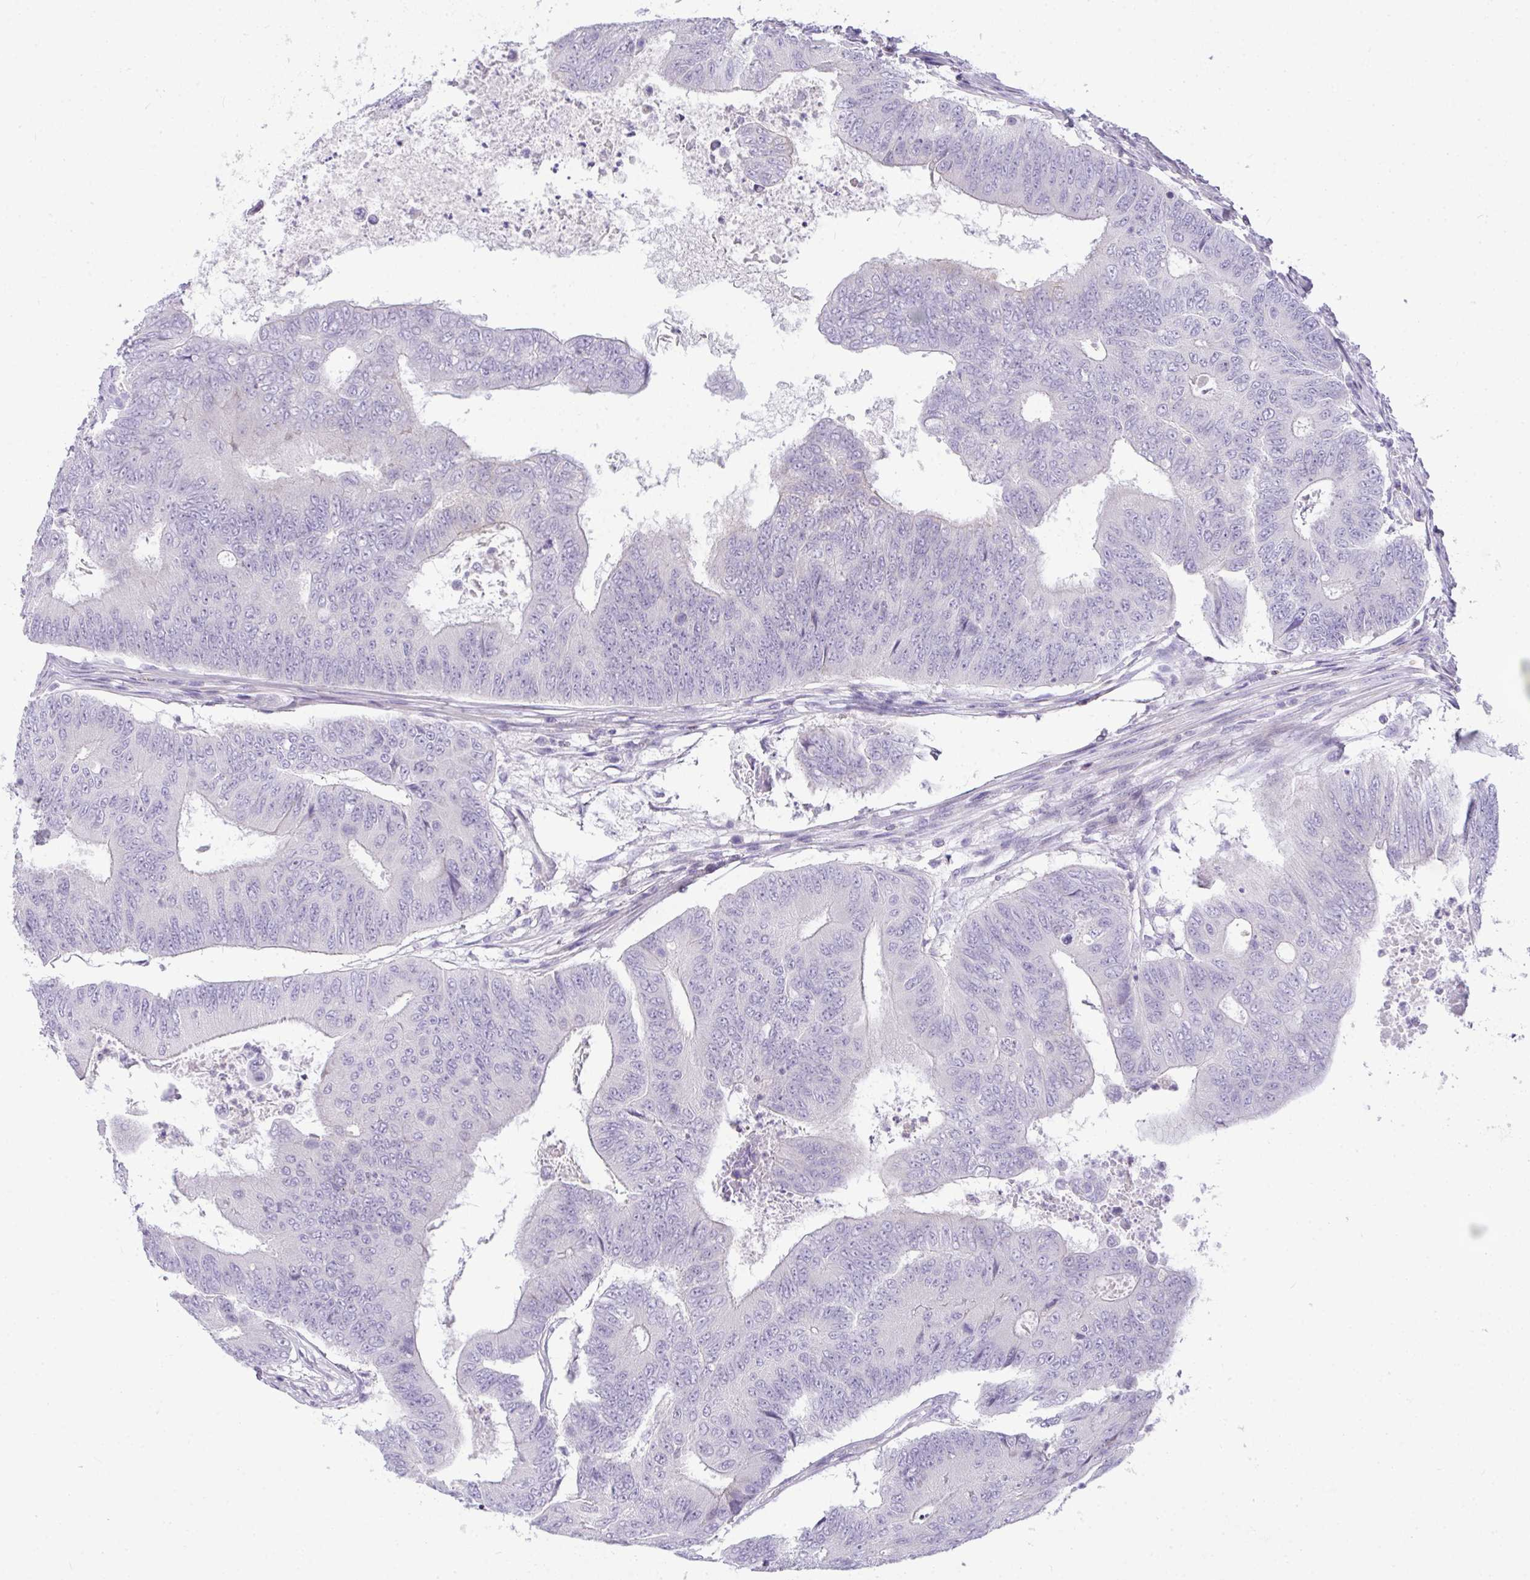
{"staining": {"intensity": "negative", "quantity": "none", "location": "none"}, "tissue": "colorectal cancer", "cell_type": "Tumor cells", "image_type": "cancer", "snomed": [{"axis": "morphology", "description": "Adenocarcinoma, NOS"}, {"axis": "topography", "description": "Colon"}], "caption": "The image displays no staining of tumor cells in colorectal cancer.", "gene": "LIPE", "patient": {"sex": "female", "age": 48}}